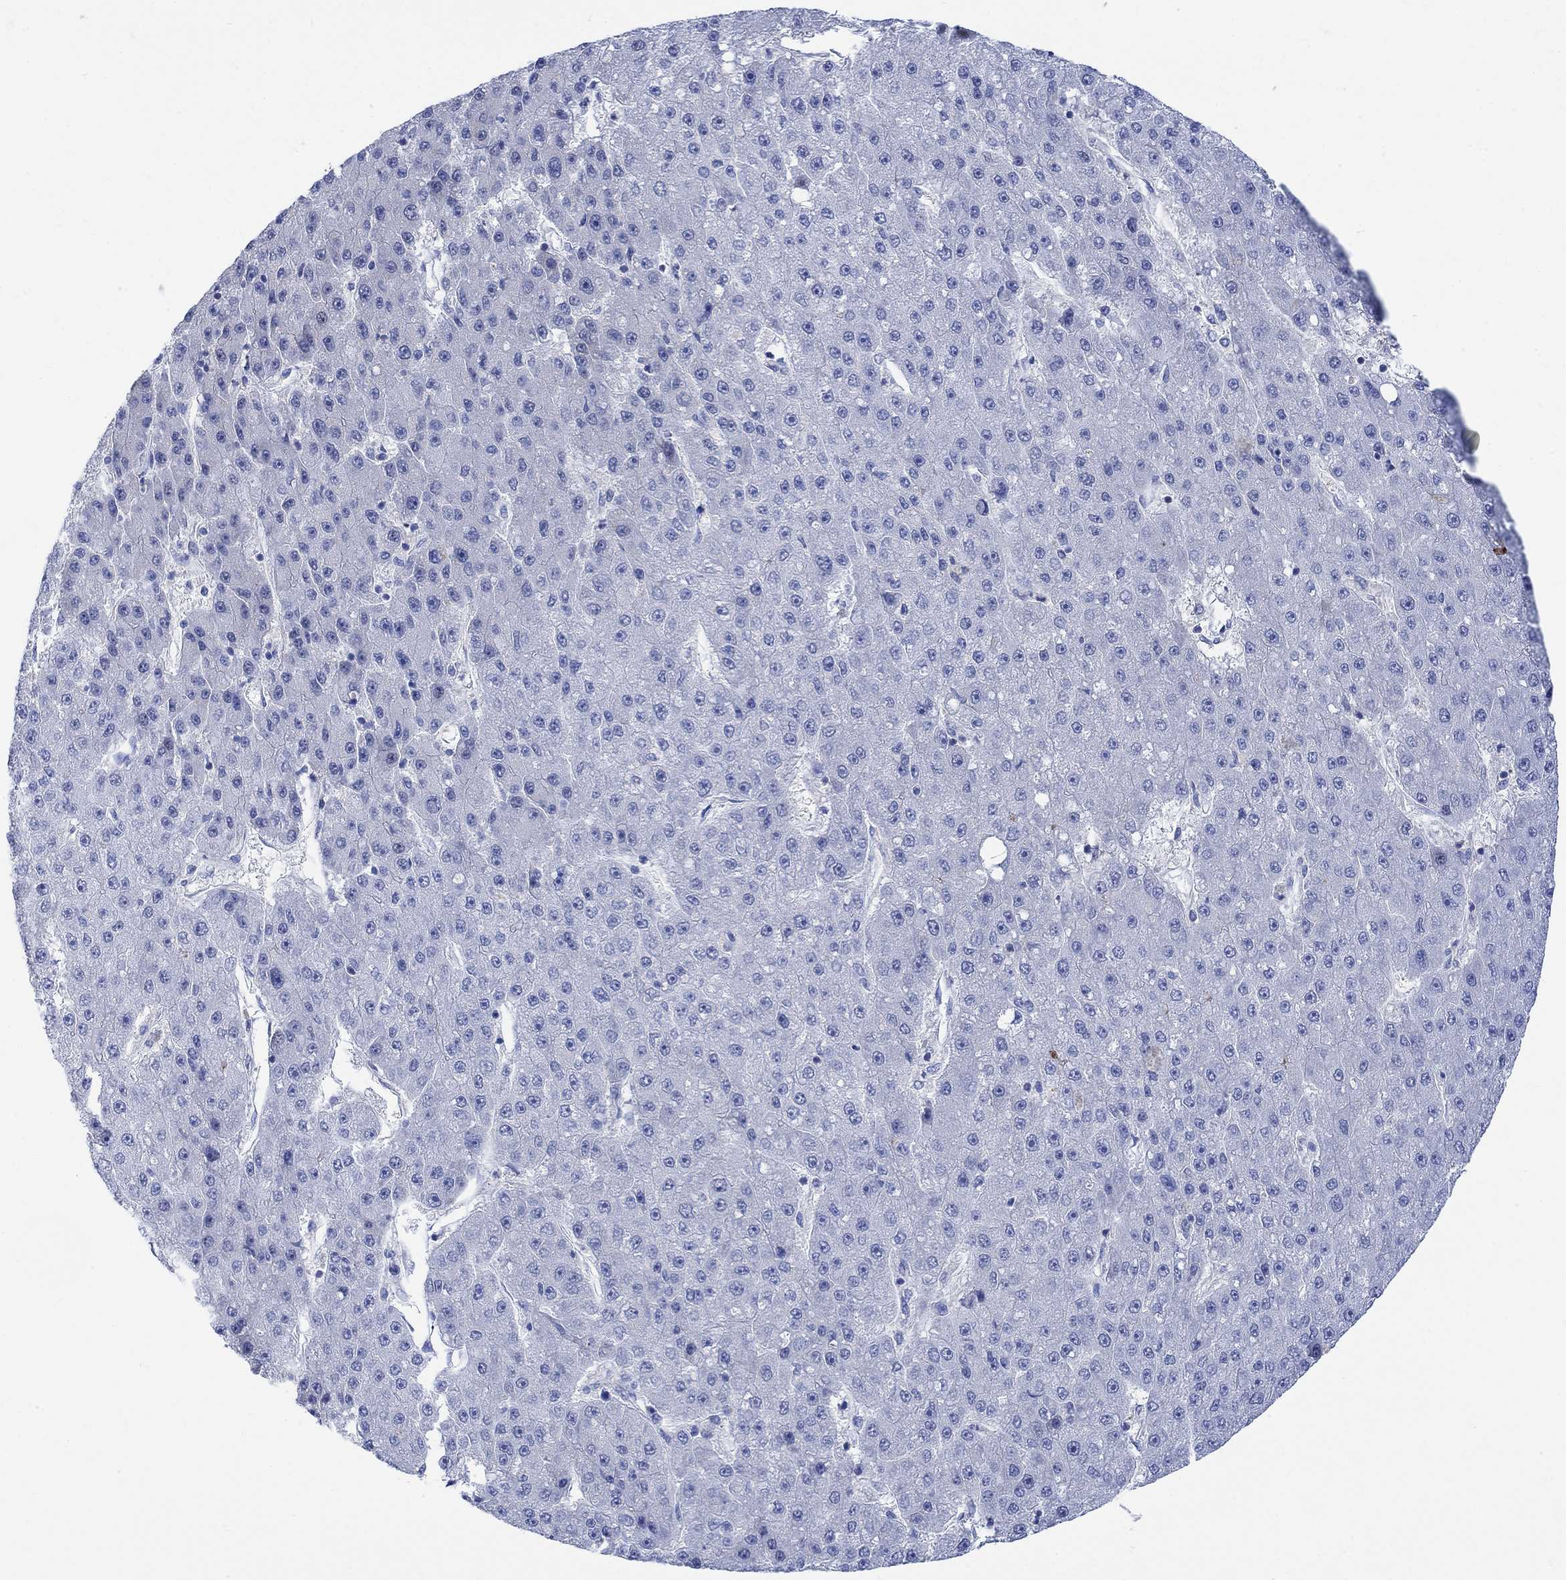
{"staining": {"intensity": "negative", "quantity": "none", "location": "none"}, "tissue": "liver cancer", "cell_type": "Tumor cells", "image_type": "cancer", "snomed": [{"axis": "morphology", "description": "Carcinoma, Hepatocellular, NOS"}, {"axis": "topography", "description": "Liver"}], "caption": "Tumor cells show no significant protein positivity in liver hepatocellular carcinoma. (DAB IHC, high magnification).", "gene": "ARSK", "patient": {"sex": "male", "age": 67}}